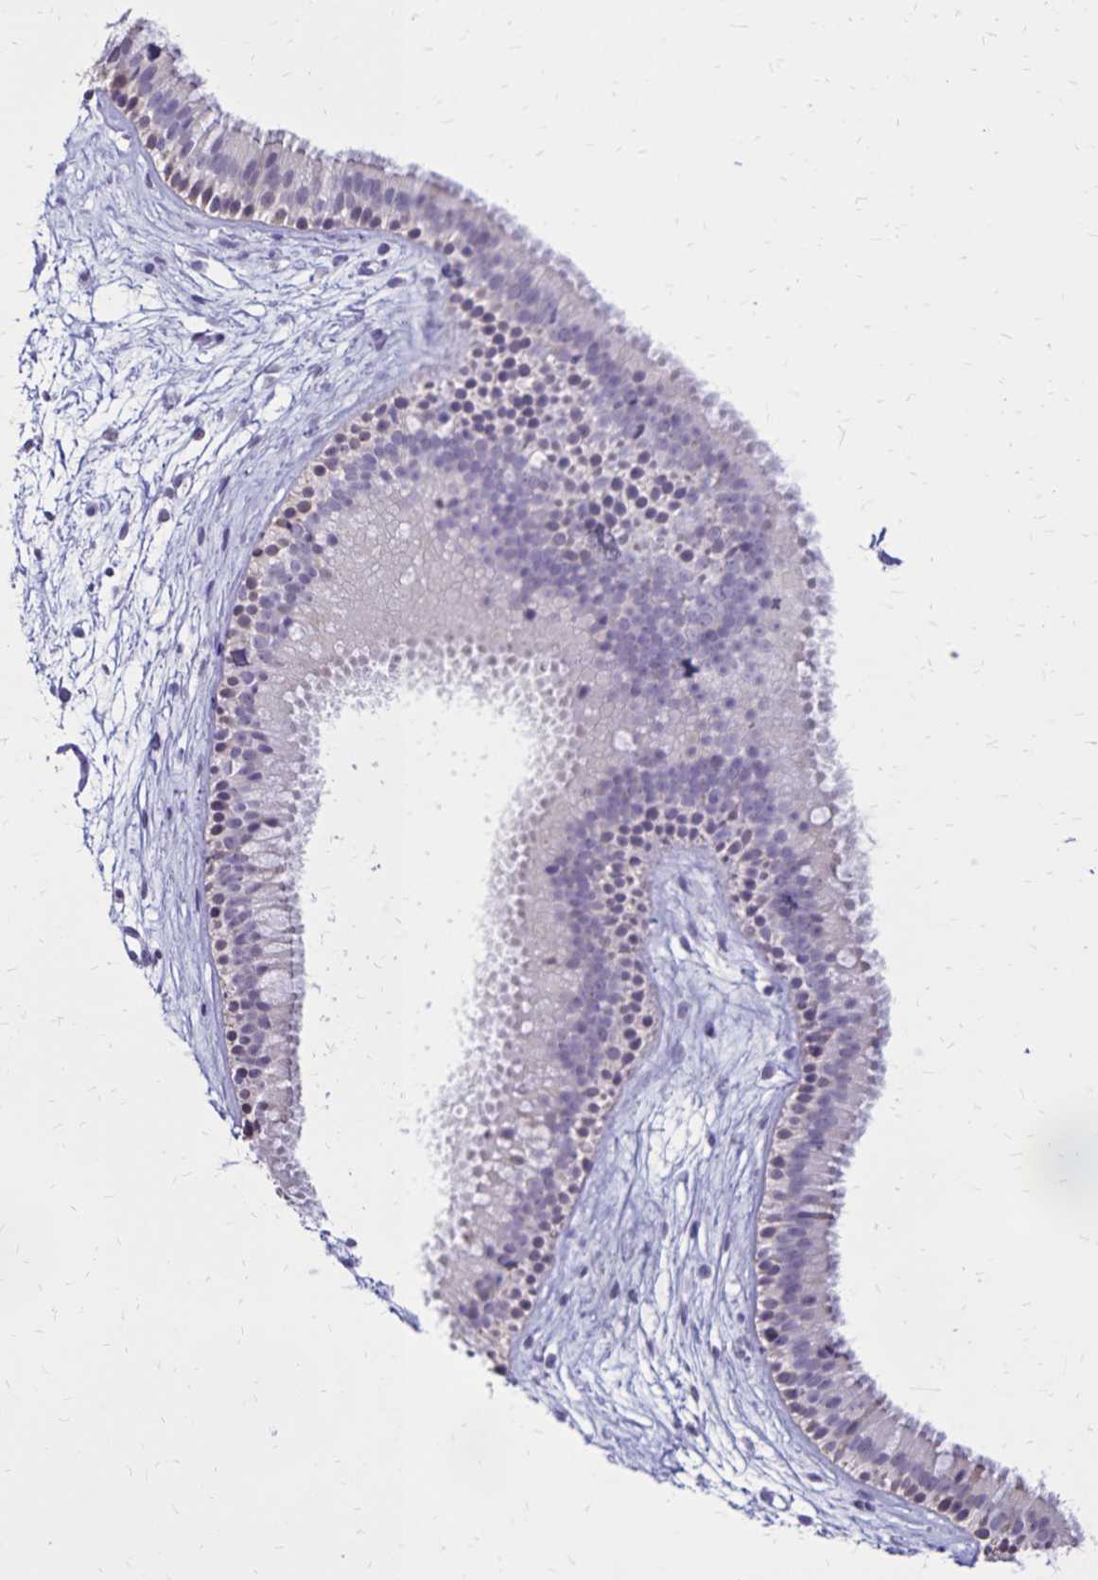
{"staining": {"intensity": "negative", "quantity": "none", "location": "none"}, "tissue": "nasopharynx", "cell_type": "Respiratory epithelial cells", "image_type": "normal", "snomed": [{"axis": "morphology", "description": "Normal tissue, NOS"}, {"axis": "topography", "description": "Nasopharynx"}], "caption": "DAB (3,3'-diaminobenzidine) immunohistochemical staining of benign human nasopharynx reveals no significant staining in respiratory epithelial cells.", "gene": "SH3GL3", "patient": {"sex": "male", "age": 58}}